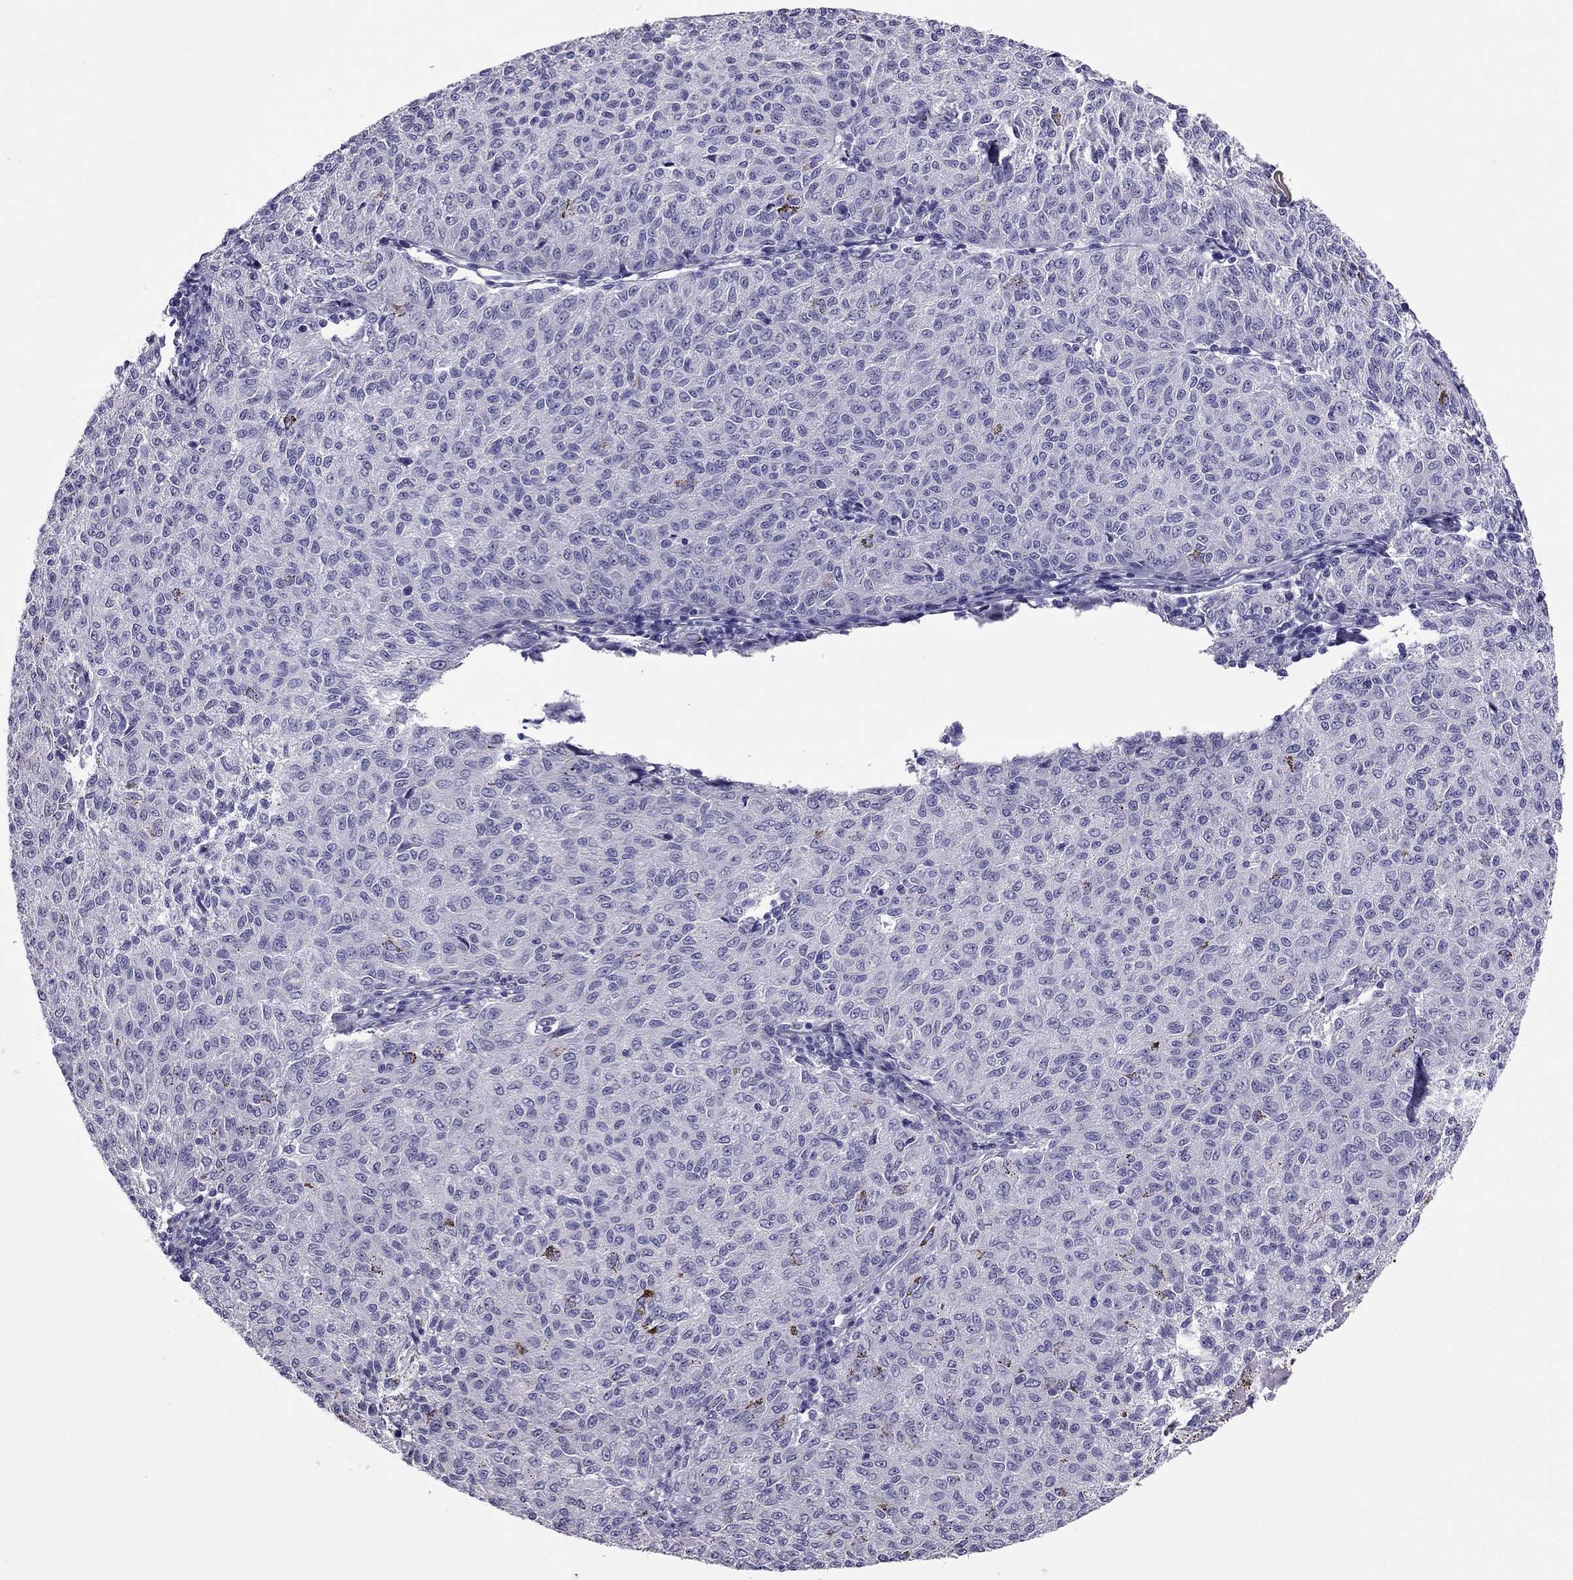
{"staining": {"intensity": "negative", "quantity": "none", "location": "none"}, "tissue": "melanoma", "cell_type": "Tumor cells", "image_type": "cancer", "snomed": [{"axis": "morphology", "description": "Malignant melanoma, NOS"}, {"axis": "topography", "description": "Skin"}], "caption": "Tumor cells are negative for protein expression in human melanoma.", "gene": "PDE6A", "patient": {"sex": "female", "age": 72}}